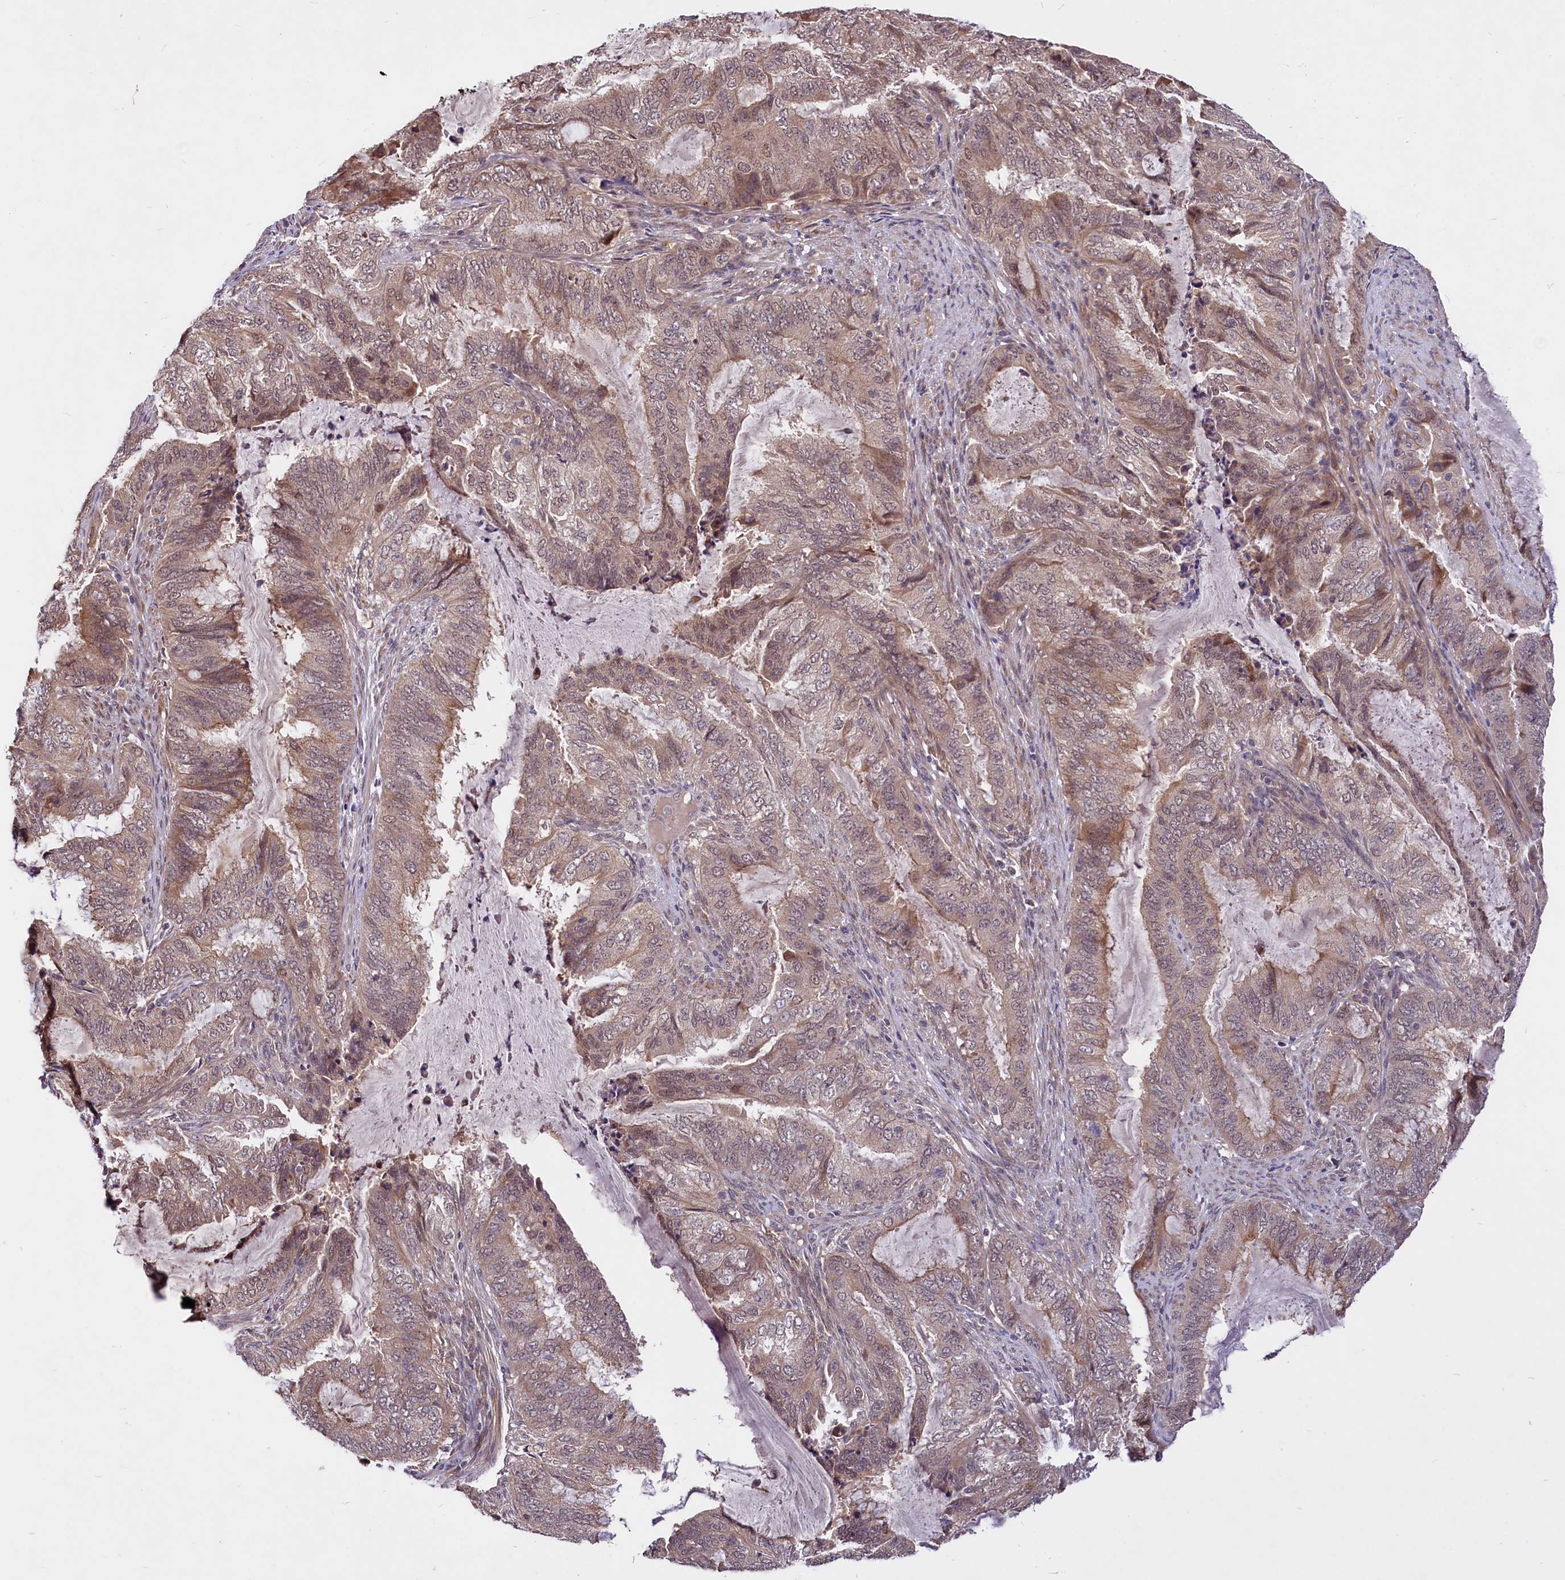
{"staining": {"intensity": "weak", "quantity": ">75%", "location": "cytoplasmic/membranous"}, "tissue": "endometrial cancer", "cell_type": "Tumor cells", "image_type": "cancer", "snomed": [{"axis": "morphology", "description": "Adenocarcinoma, NOS"}, {"axis": "topography", "description": "Endometrium"}], "caption": "The image reveals a brown stain indicating the presence of a protein in the cytoplasmic/membranous of tumor cells in endometrial cancer (adenocarcinoma). Nuclei are stained in blue.", "gene": "UBE3A", "patient": {"sex": "female", "age": 51}}